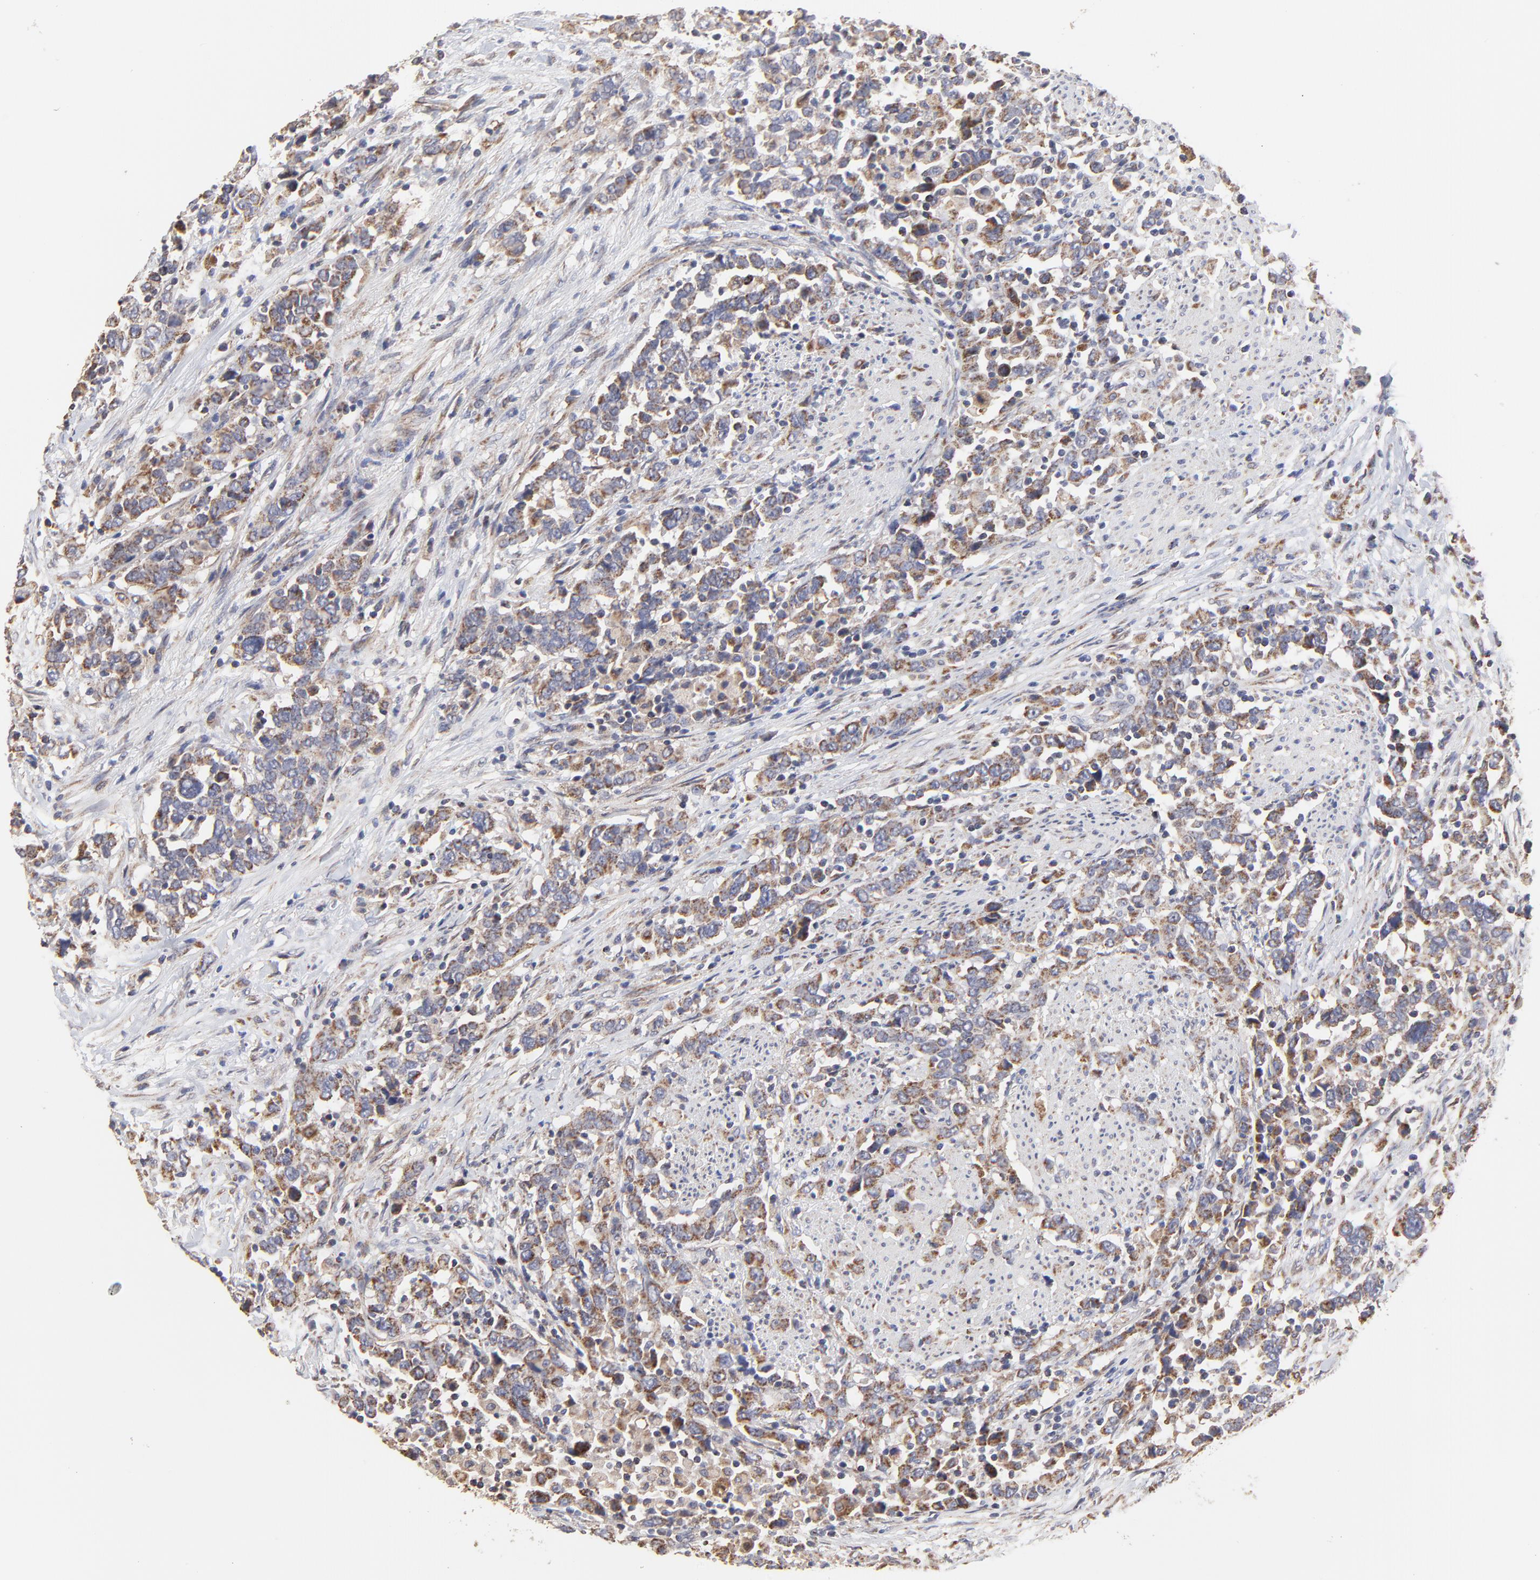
{"staining": {"intensity": "weak", "quantity": "25%-75%", "location": "cytoplasmic/membranous"}, "tissue": "urothelial cancer", "cell_type": "Tumor cells", "image_type": "cancer", "snomed": [{"axis": "morphology", "description": "Urothelial carcinoma, High grade"}, {"axis": "topography", "description": "Urinary bladder"}], "caption": "DAB immunohistochemical staining of urothelial cancer reveals weak cytoplasmic/membranous protein positivity in about 25%-75% of tumor cells.", "gene": "ZNF550", "patient": {"sex": "male", "age": 61}}